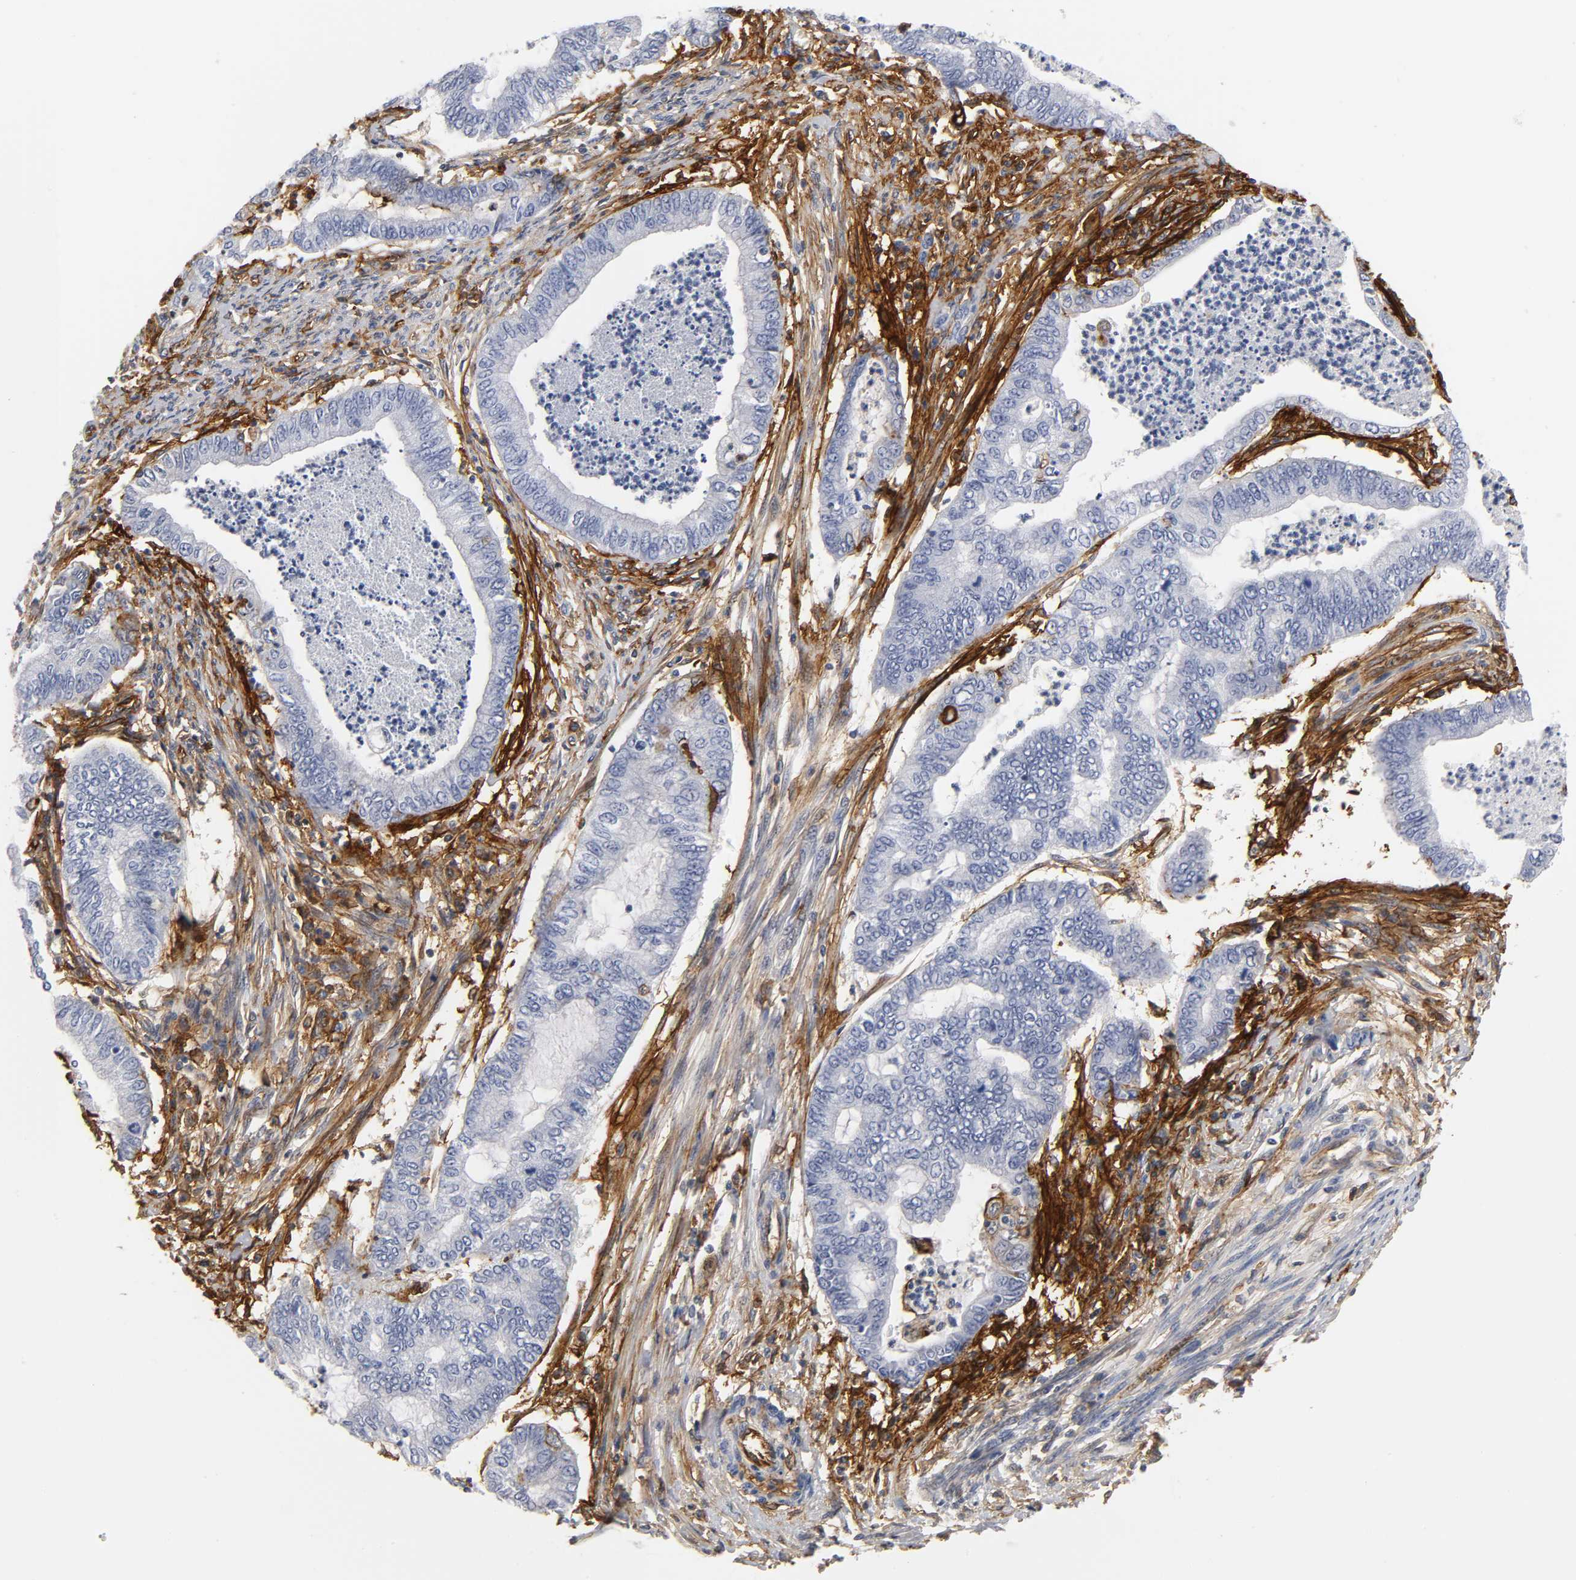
{"staining": {"intensity": "negative", "quantity": "none", "location": "none"}, "tissue": "endometrial cancer", "cell_type": "Tumor cells", "image_type": "cancer", "snomed": [{"axis": "morphology", "description": "Adenocarcinoma, NOS"}, {"axis": "topography", "description": "Endometrium"}], "caption": "A high-resolution micrograph shows IHC staining of adenocarcinoma (endometrial), which reveals no significant expression in tumor cells. (Brightfield microscopy of DAB immunohistochemistry (IHC) at high magnification).", "gene": "ICAM1", "patient": {"sex": "female", "age": 79}}